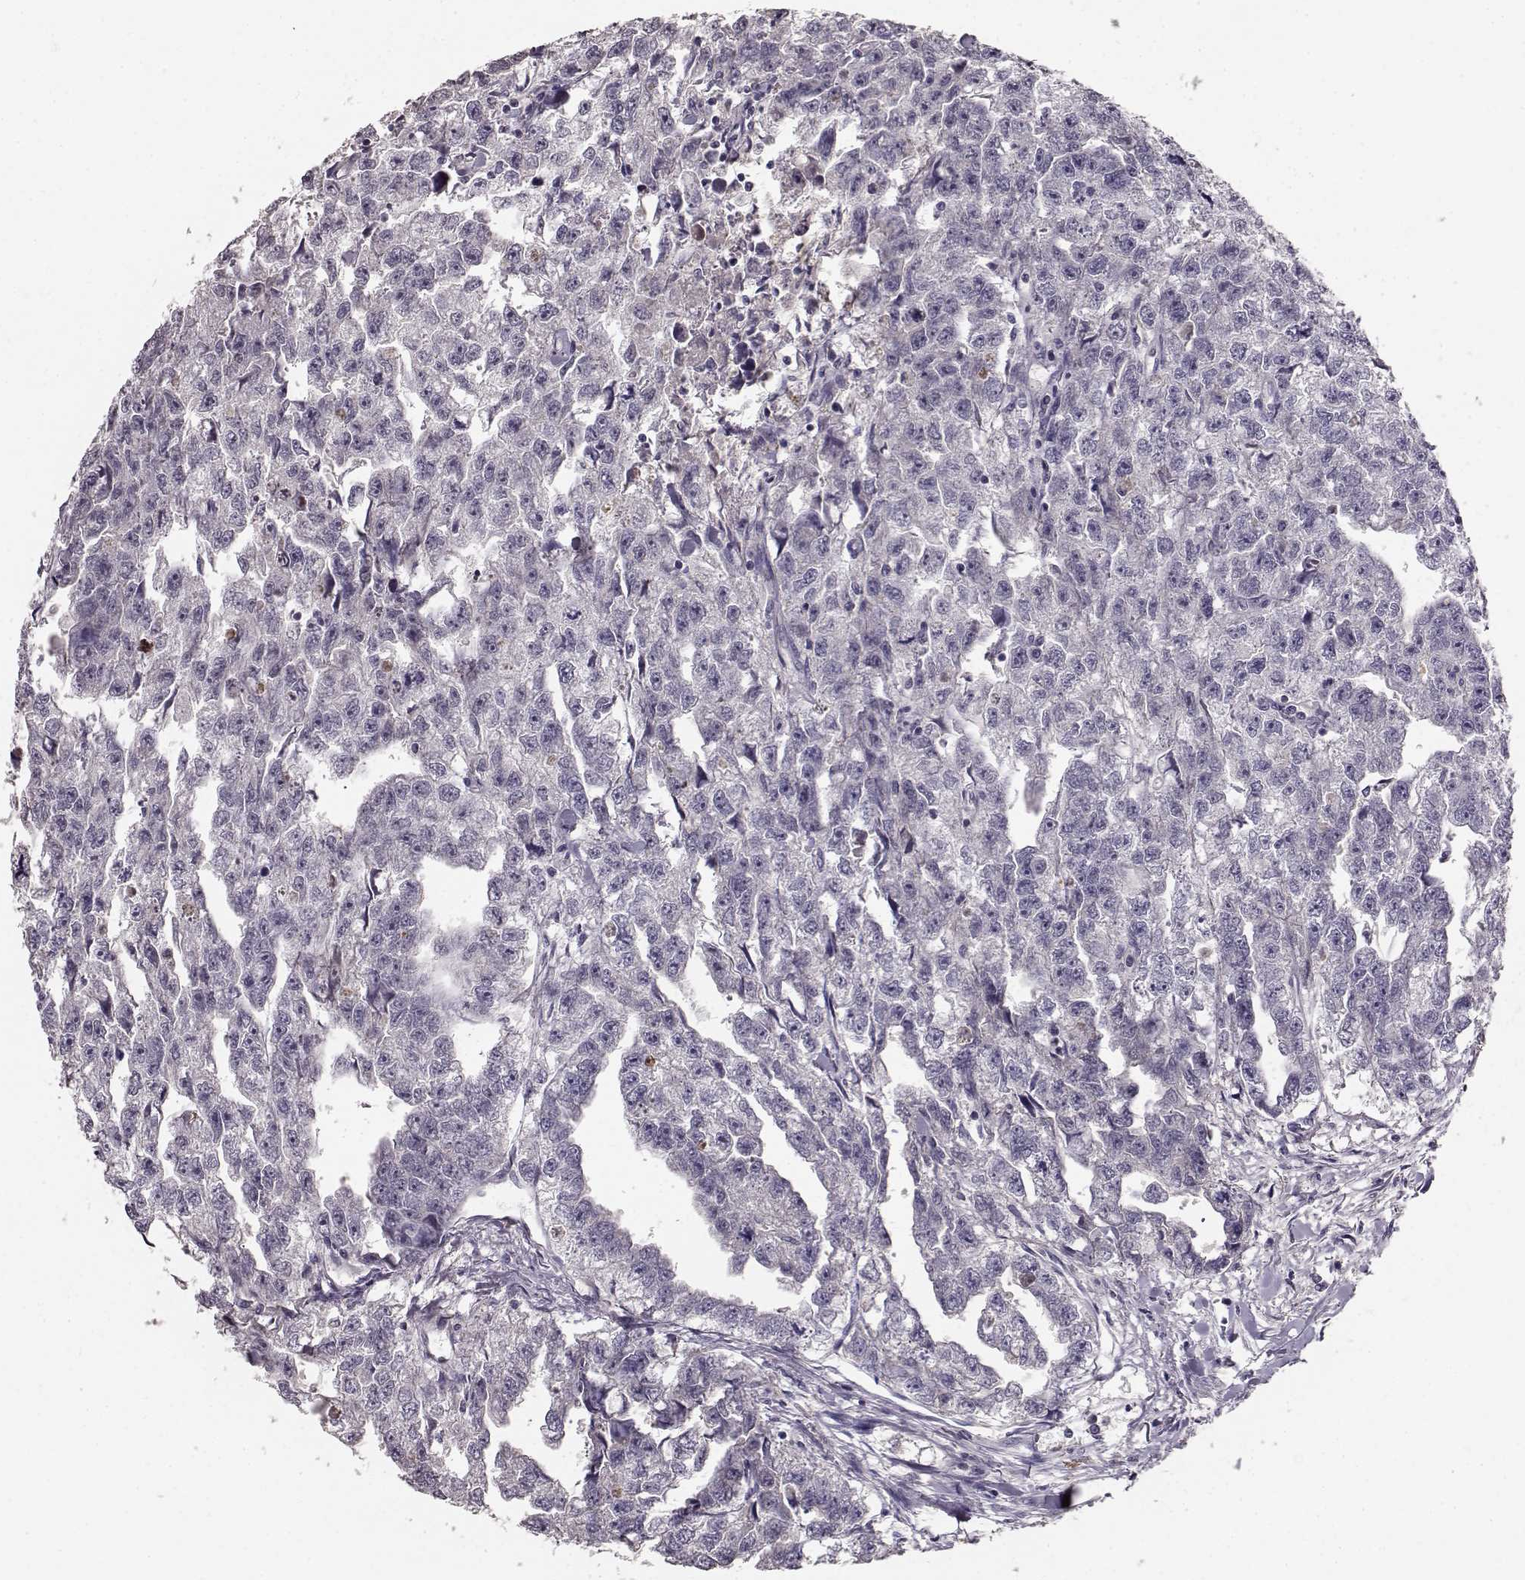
{"staining": {"intensity": "negative", "quantity": "none", "location": "none"}, "tissue": "testis cancer", "cell_type": "Tumor cells", "image_type": "cancer", "snomed": [{"axis": "morphology", "description": "Carcinoma, Embryonal, NOS"}, {"axis": "morphology", "description": "Teratoma, malignant, NOS"}, {"axis": "topography", "description": "Testis"}], "caption": "This is an IHC photomicrograph of malignant teratoma (testis). There is no staining in tumor cells.", "gene": "YJEFN3", "patient": {"sex": "male", "age": 44}}